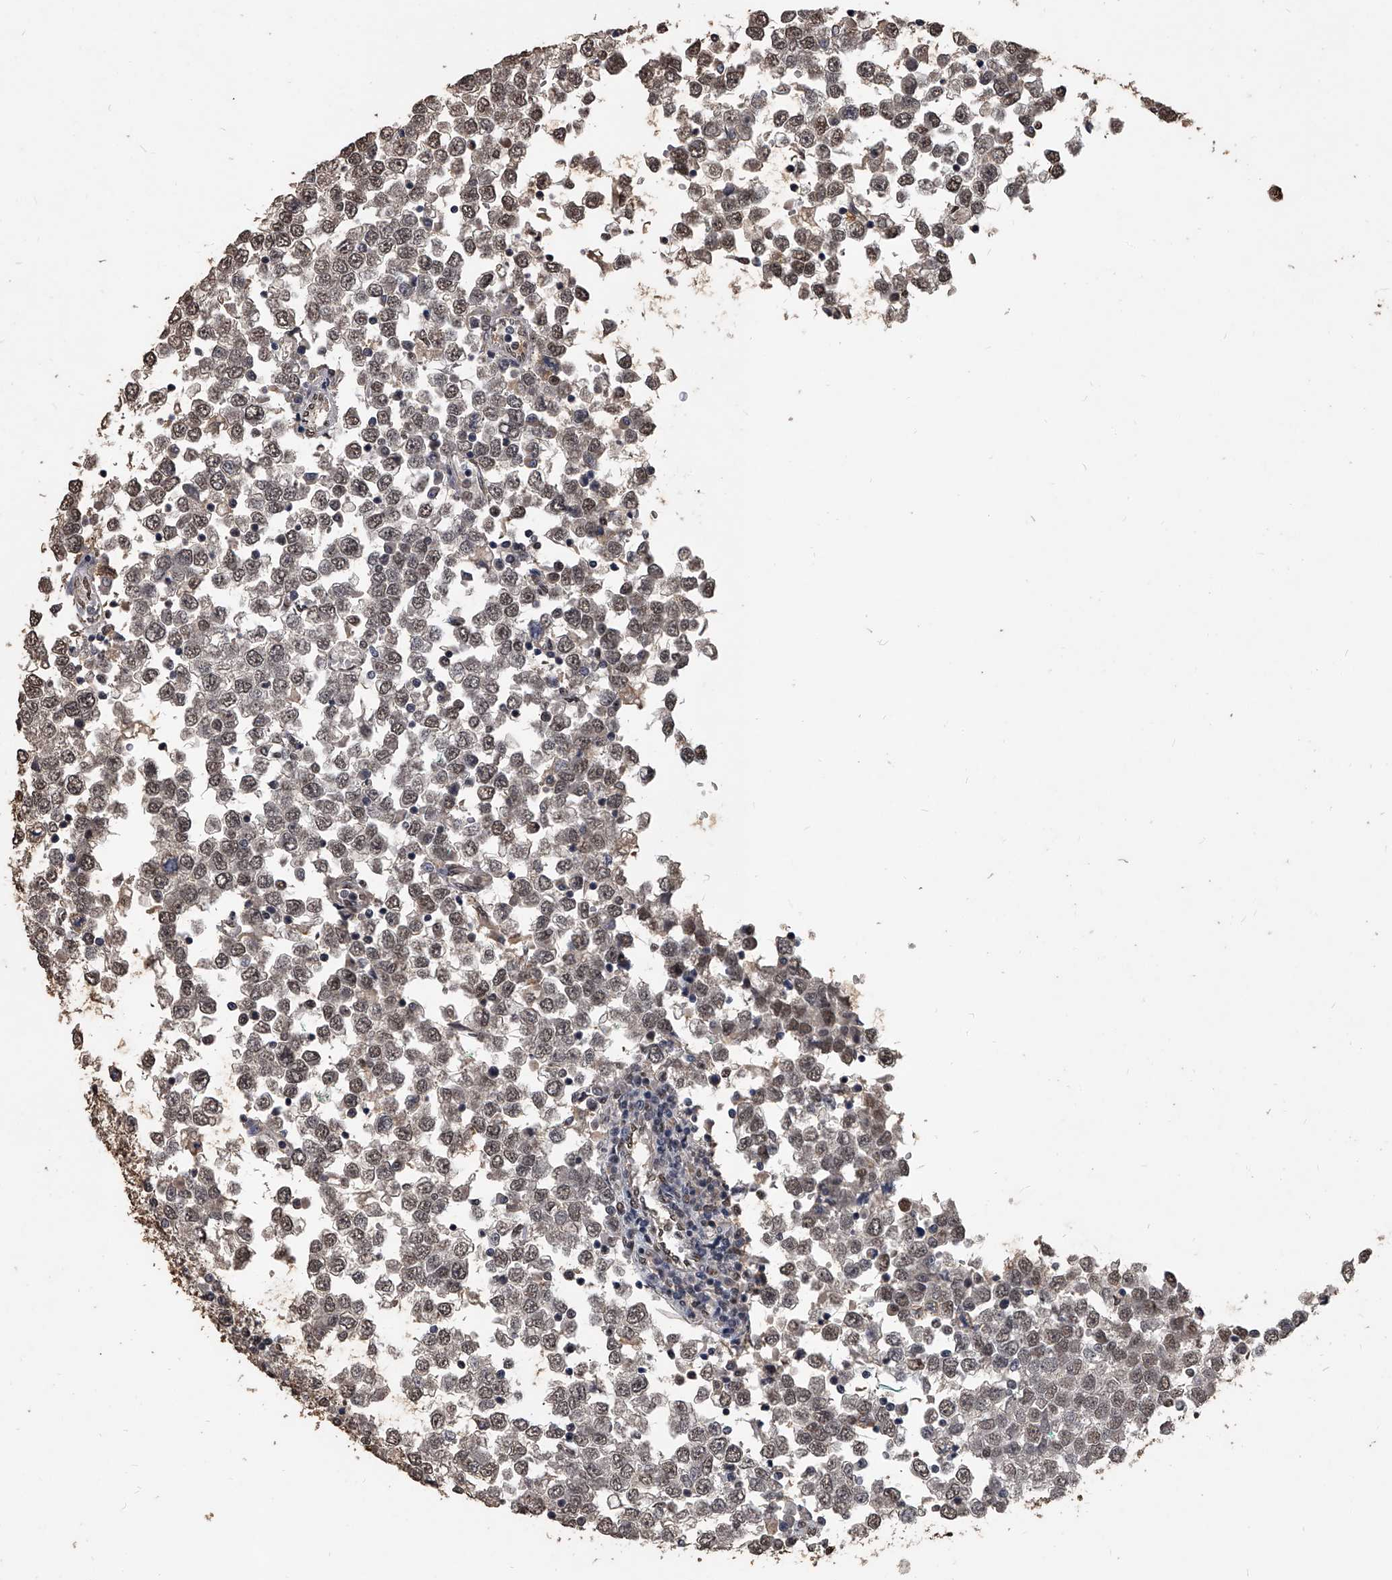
{"staining": {"intensity": "weak", "quantity": ">75%", "location": "nuclear"}, "tissue": "testis cancer", "cell_type": "Tumor cells", "image_type": "cancer", "snomed": [{"axis": "morphology", "description": "Seminoma, NOS"}, {"axis": "topography", "description": "Testis"}], "caption": "Protein expression analysis of human seminoma (testis) reveals weak nuclear positivity in about >75% of tumor cells. The protein of interest is stained brown, and the nuclei are stained in blue (DAB (3,3'-diaminobenzidine) IHC with brightfield microscopy, high magnification).", "gene": "MATR3", "patient": {"sex": "male", "age": 65}}